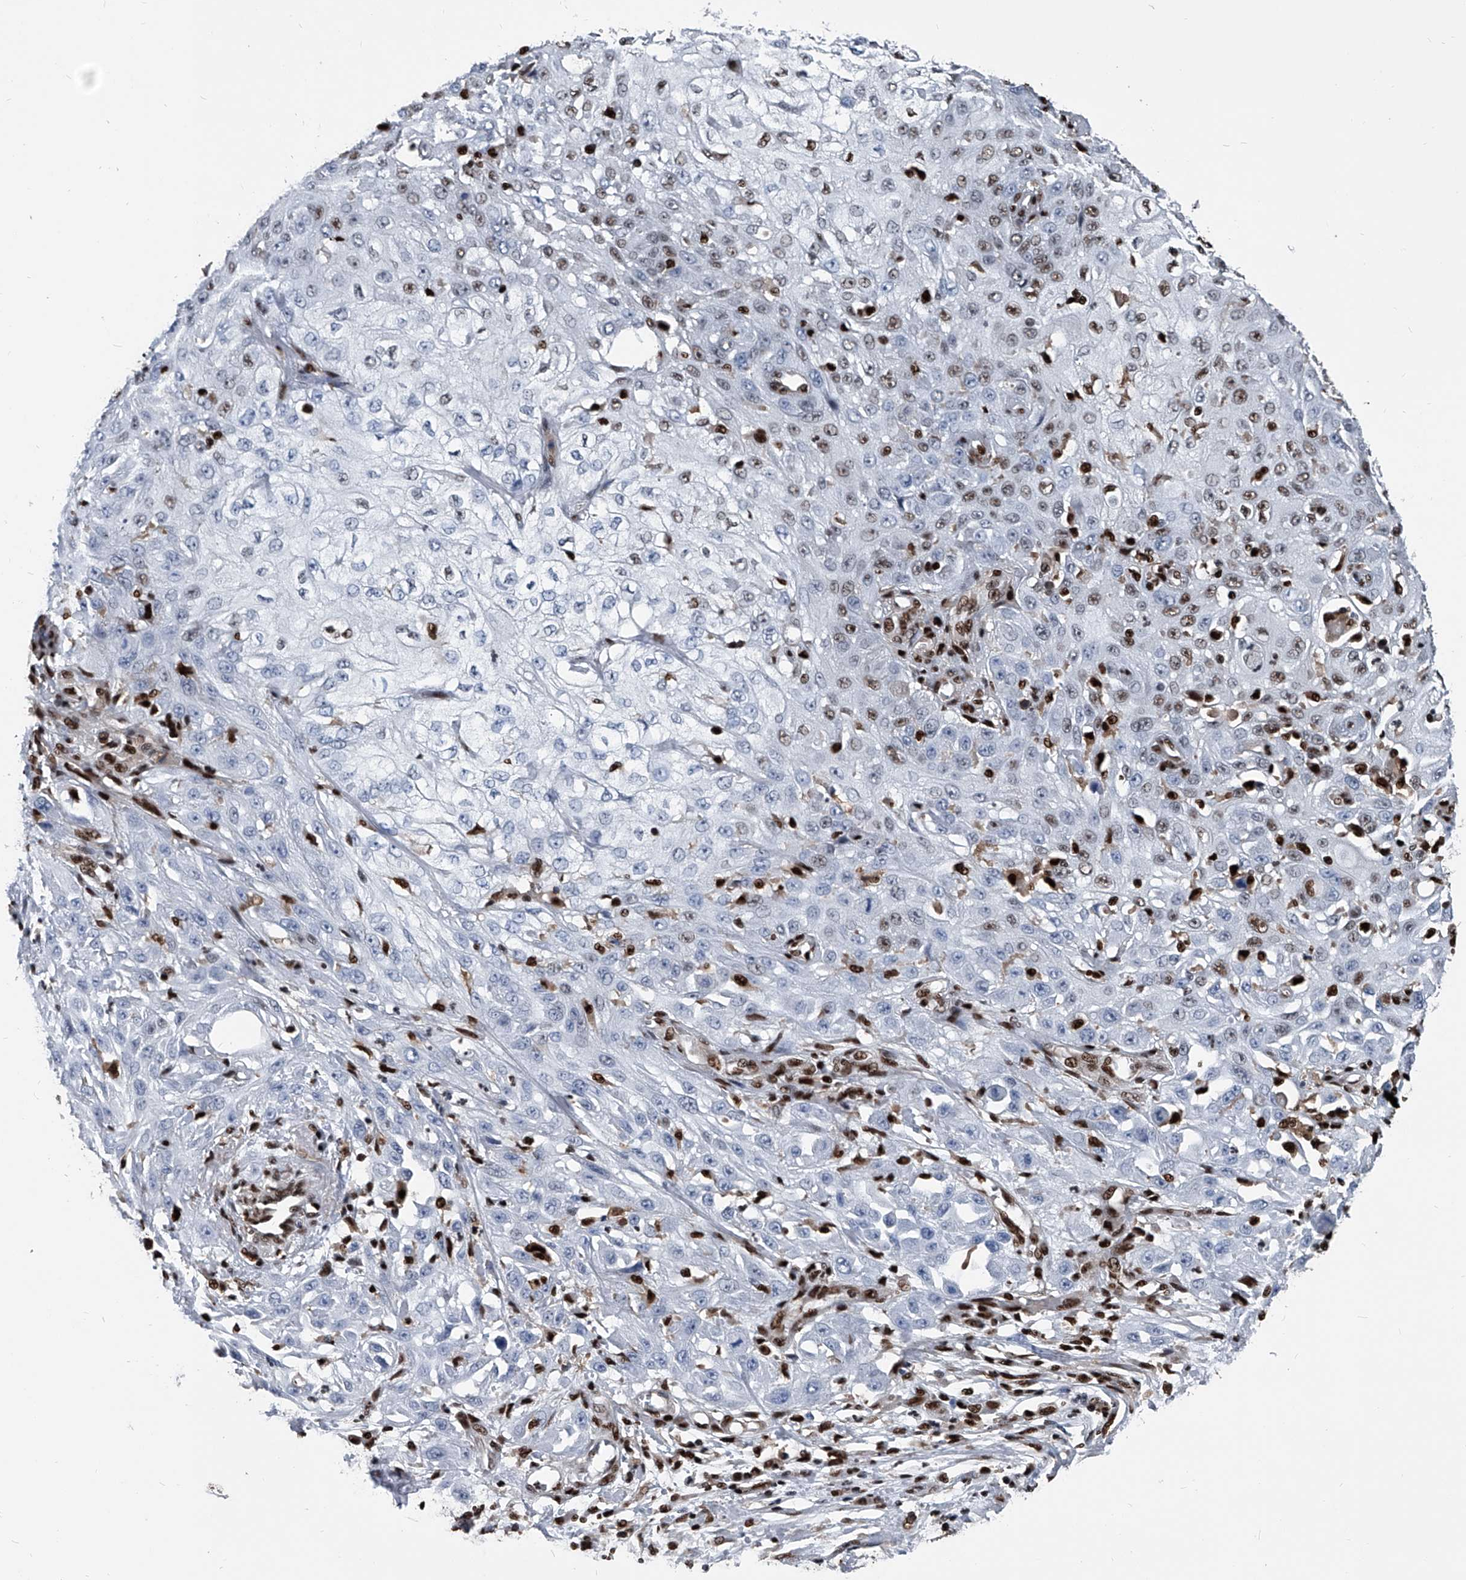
{"staining": {"intensity": "weak", "quantity": "<25%", "location": "nuclear"}, "tissue": "skin cancer", "cell_type": "Tumor cells", "image_type": "cancer", "snomed": [{"axis": "morphology", "description": "Squamous cell carcinoma, NOS"}, {"axis": "morphology", "description": "Squamous cell carcinoma, metastatic, NOS"}, {"axis": "topography", "description": "Skin"}, {"axis": "topography", "description": "Lymph node"}], "caption": "Tumor cells show no significant positivity in skin squamous cell carcinoma.", "gene": "FKBP5", "patient": {"sex": "male", "age": 75}}